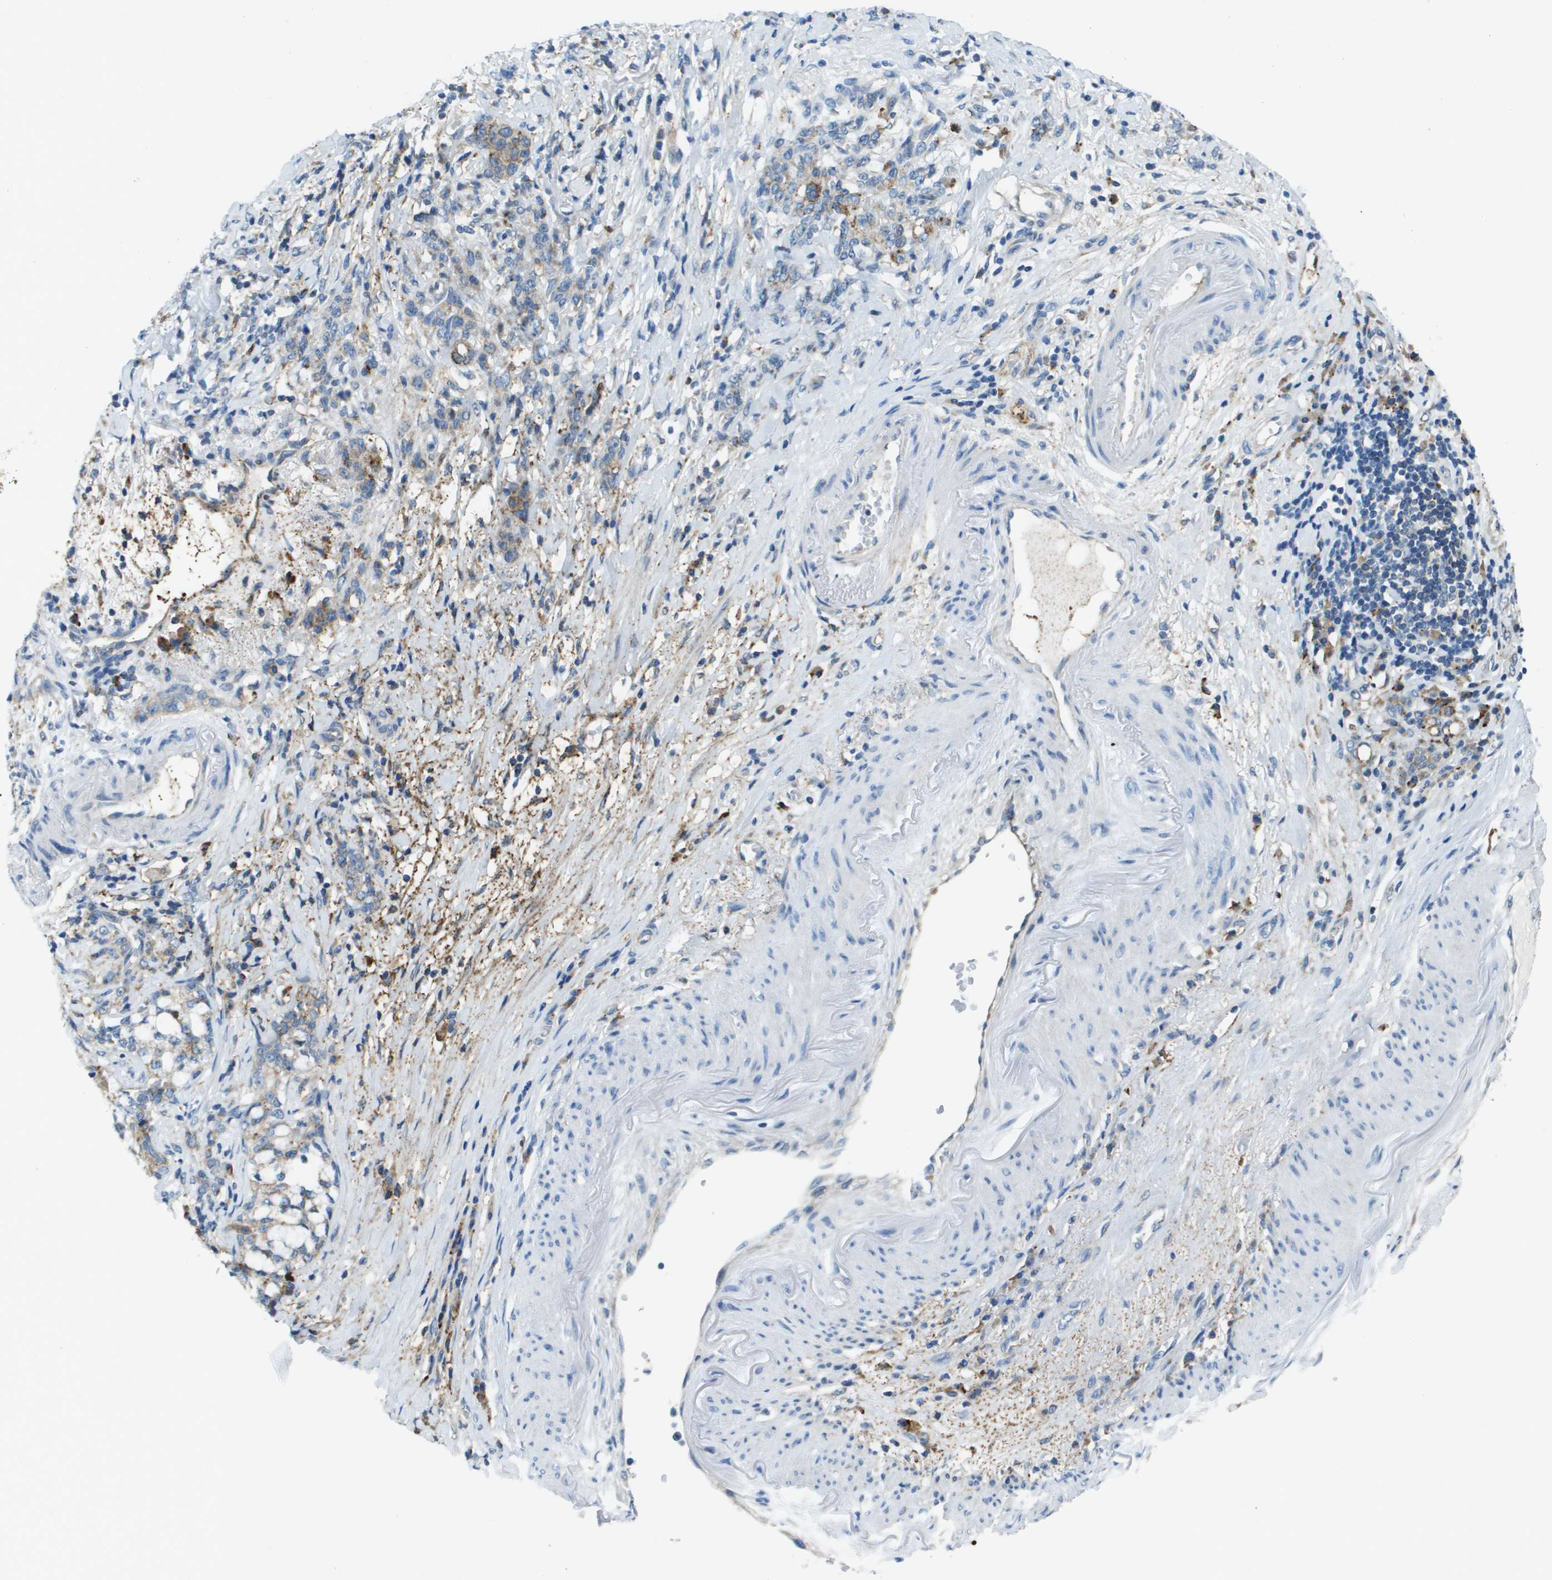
{"staining": {"intensity": "weak", "quantity": "25%-75%", "location": "cytoplasmic/membranous"}, "tissue": "stomach cancer", "cell_type": "Tumor cells", "image_type": "cancer", "snomed": [{"axis": "morphology", "description": "Adenocarcinoma, NOS"}, {"axis": "topography", "description": "Stomach, lower"}], "caption": "Immunohistochemistry staining of adenocarcinoma (stomach), which reveals low levels of weak cytoplasmic/membranous expression in approximately 25%-75% of tumor cells indicating weak cytoplasmic/membranous protein expression. The staining was performed using DAB (brown) for protein detection and nuclei were counterstained in hematoxylin (blue).", "gene": "SDC1", "patient": {"sex": "male", "age": 88}}